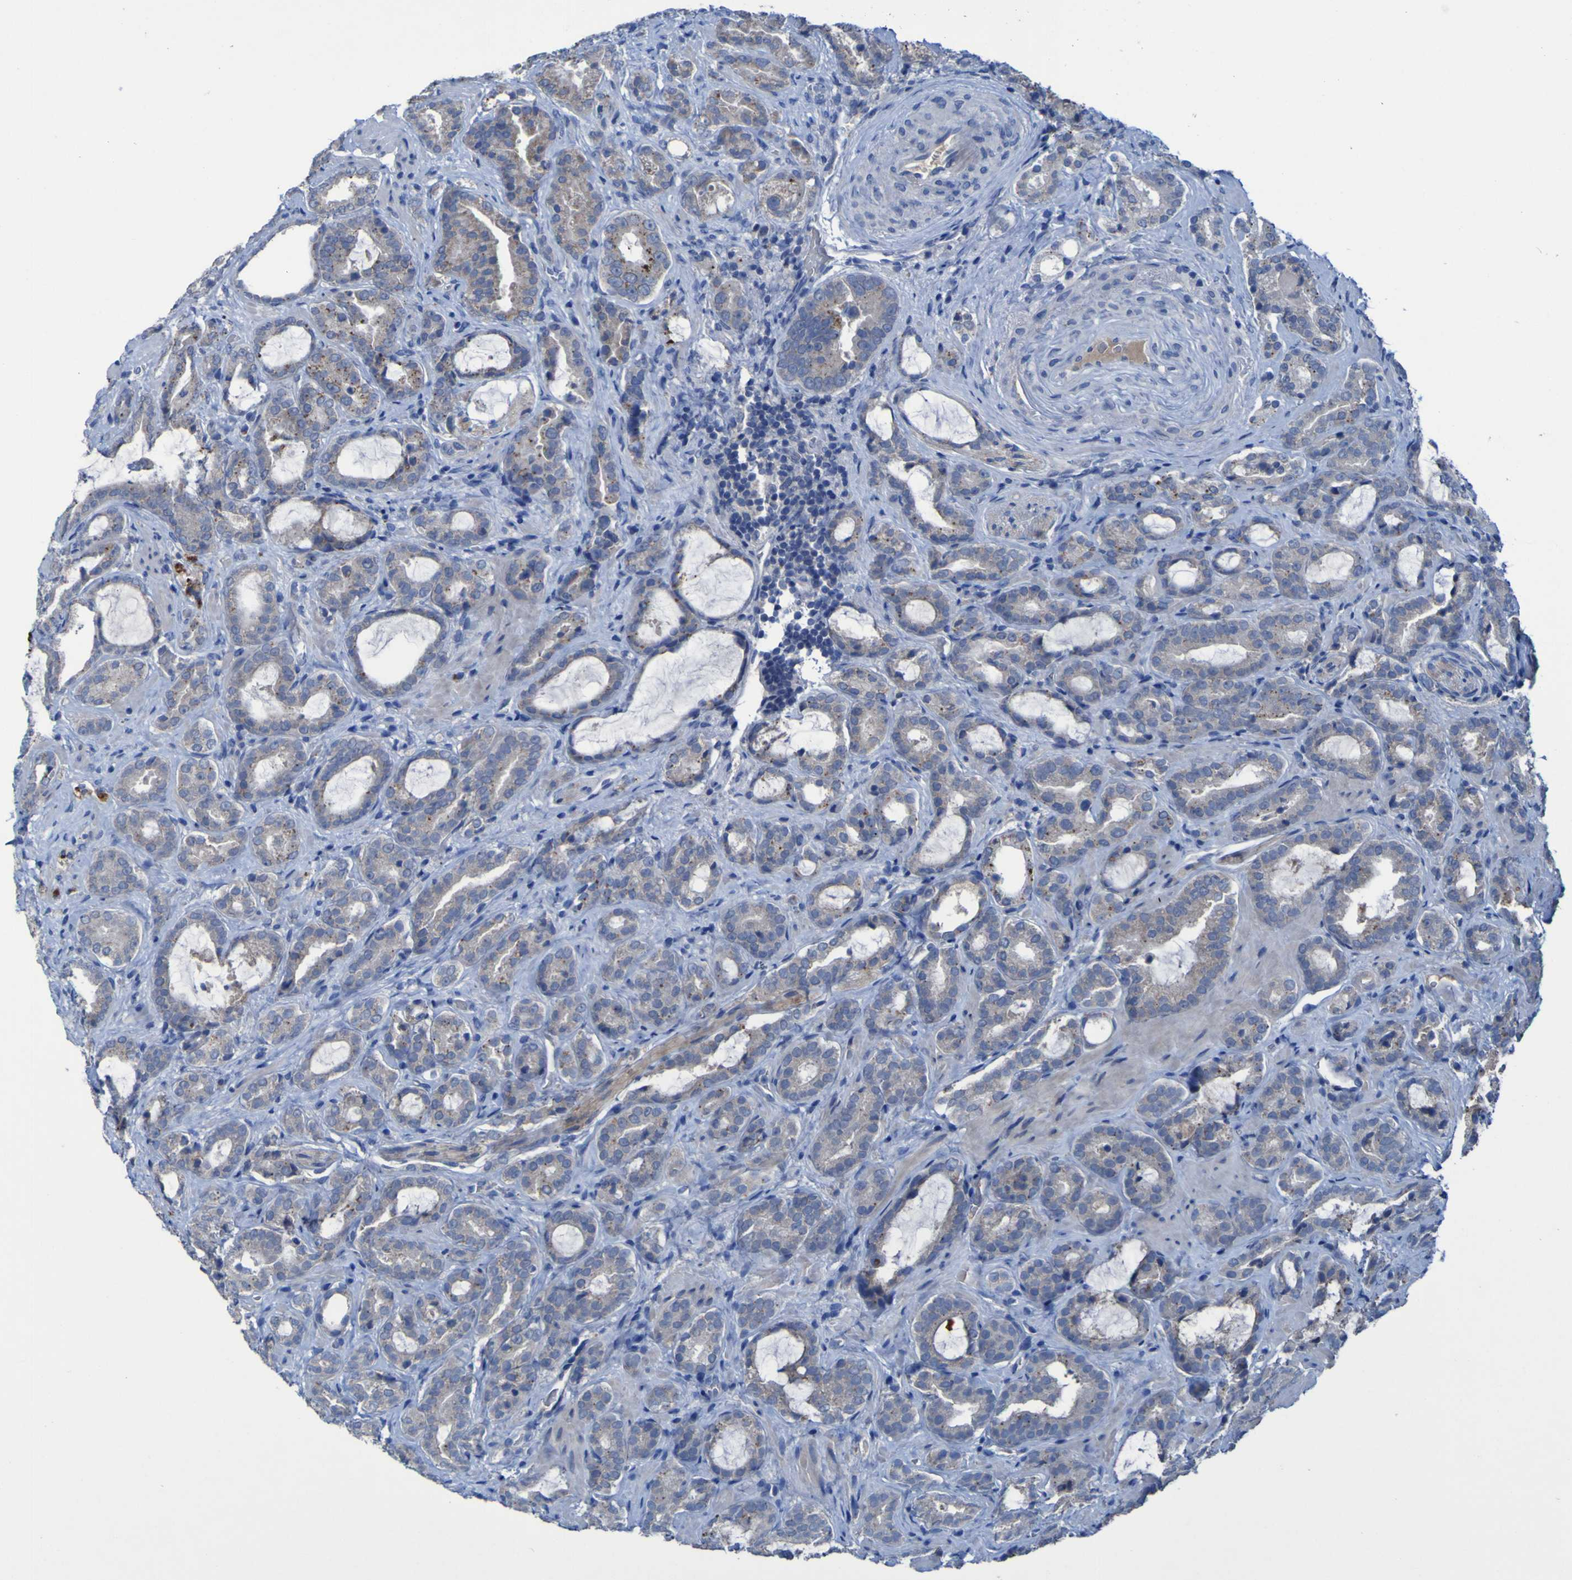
{"staining": {"intensity": "weak", "quantity": "<25%", "location": "cytoplasmic/membranous"}, "tissue": "prostate cancer", "cell_type": "Tumor cells", "image_type": "cancer", "snomed": [{"axis": "morphology", "description": "Adenocarcinoma, Low grade"}, {"axis": "topography", "description": "Prostate"}], "caption": "Immunohistochemical staining of human prostate adenocarcinoma (low-grade) displays no significant expression in tumor cells. (Brightfield microscopy of DAB (3,3'-diaminobenzidine) immunohistochemistry at high magnification).", "gene": "SGK2", "patient": {"sex": "male", "age": 60}}